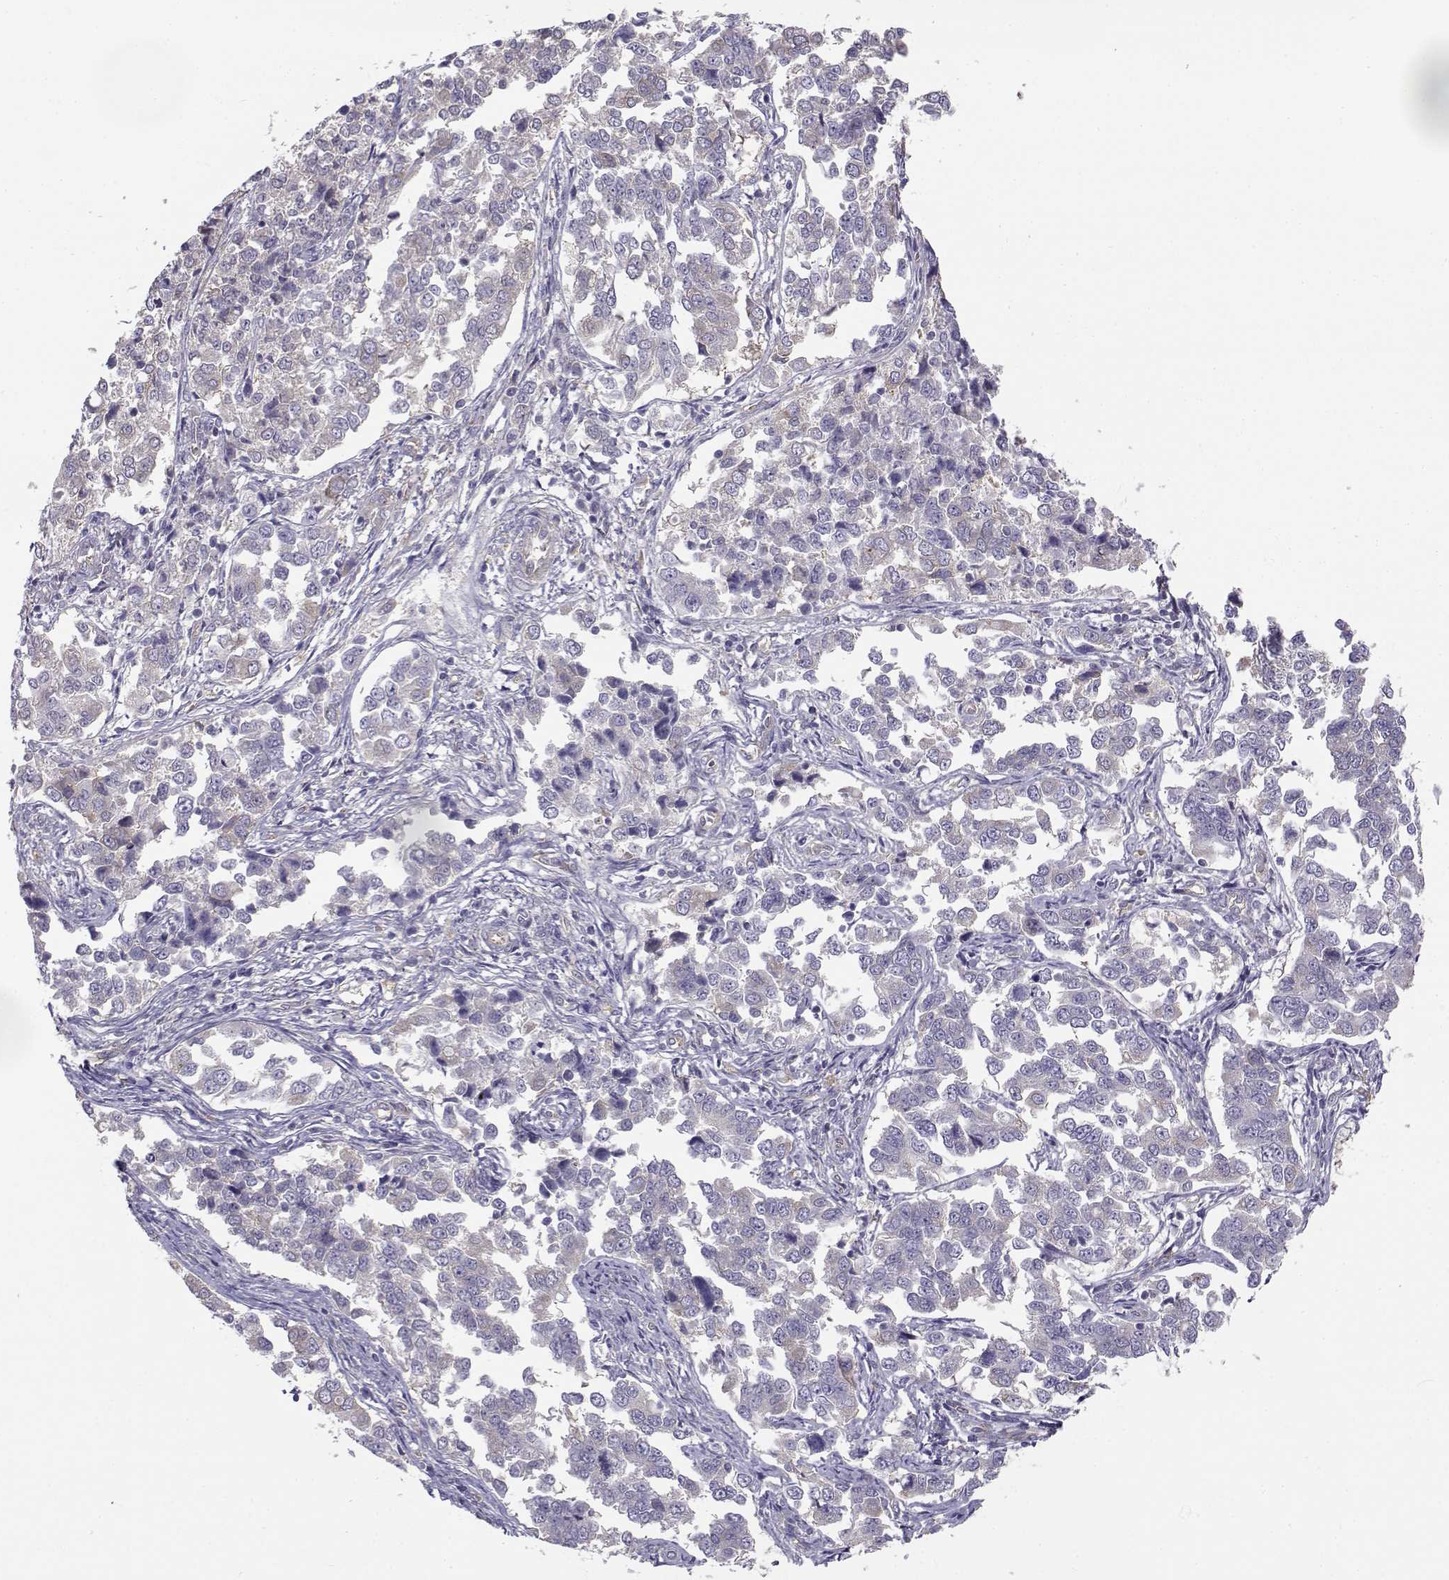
{"staining": {"intensity": "negative", "quantity": "none", "location": "none"}, "tissue": "endometrial cancer", "cell_type": "Tumor cells", "image_type": "cancer", "snomed": [{"axis": "morphology", "description": "Adenocarcinoma, NOS"}, {"axis": "topography", "description": "Endometrium"}], "caption": "Endometrial cancer was stained to show a protein in brown. There is no significant staining in tumor cells.", "gene": "BEND6", "patient": {"sex": "female", "age": 43}}